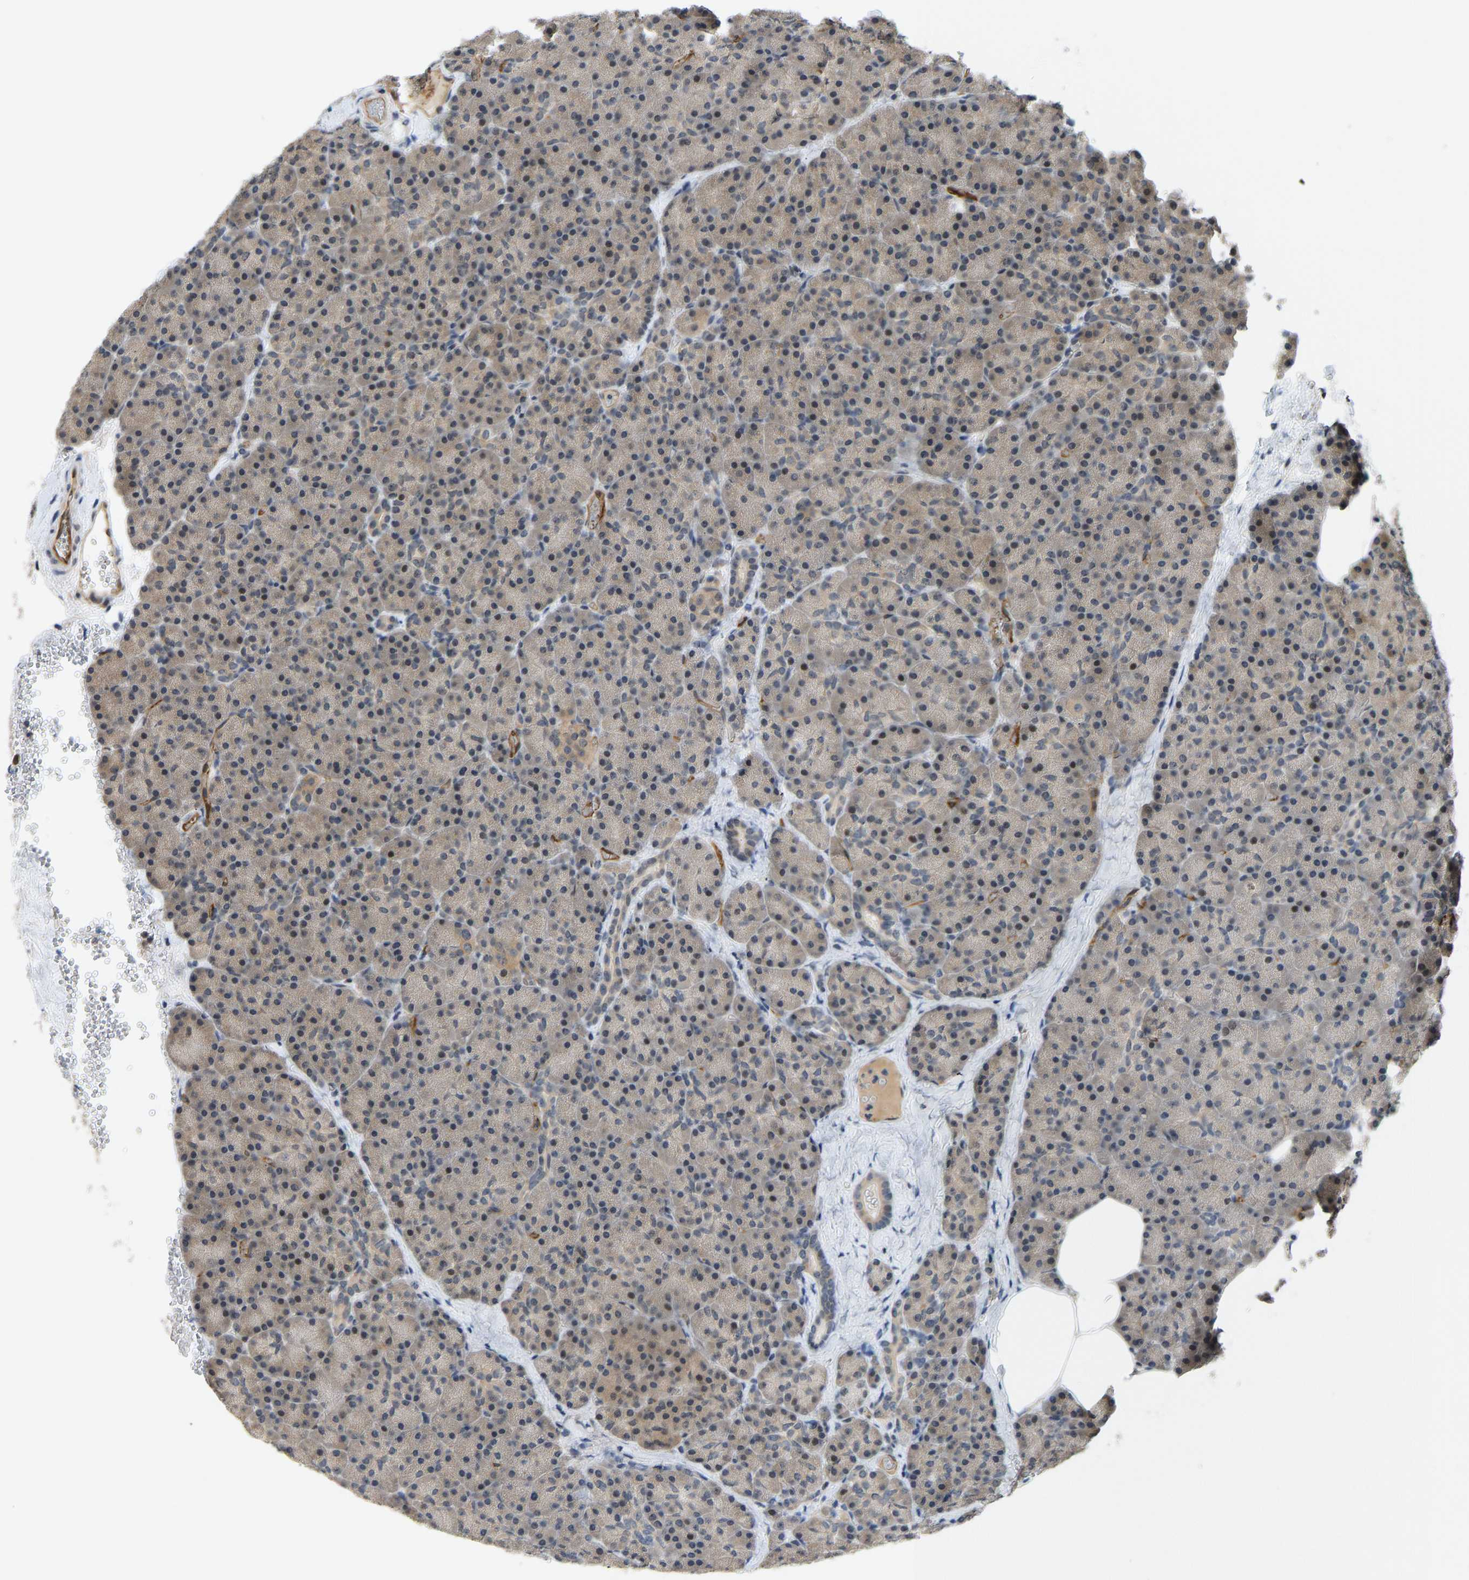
{"staining": {"intensity": "weak", "quantity": ">75%", "location": "cytoplasmic/membranous"}, "tissue": "pancreas", "cell_type": "Exocrine glandular cells", "image_type": "normal", "snomed": [{"axis": "morphology", "description": "Normal tissue, NOS"}, {"axis": "morphology", "description": "Carcinoid, malignant, NOS"}, {"axis": "topography", "description": "Pancreas"}], "caption": "Pancreas stained with DAB immunohistochemistry (IHC) exhibits low levels of weak cytoplasmic/membranous expression in approximately >75% of exocrine glandular cells.", "gene": "CCT8", "patient": {"sex": "female", "age": 35}}